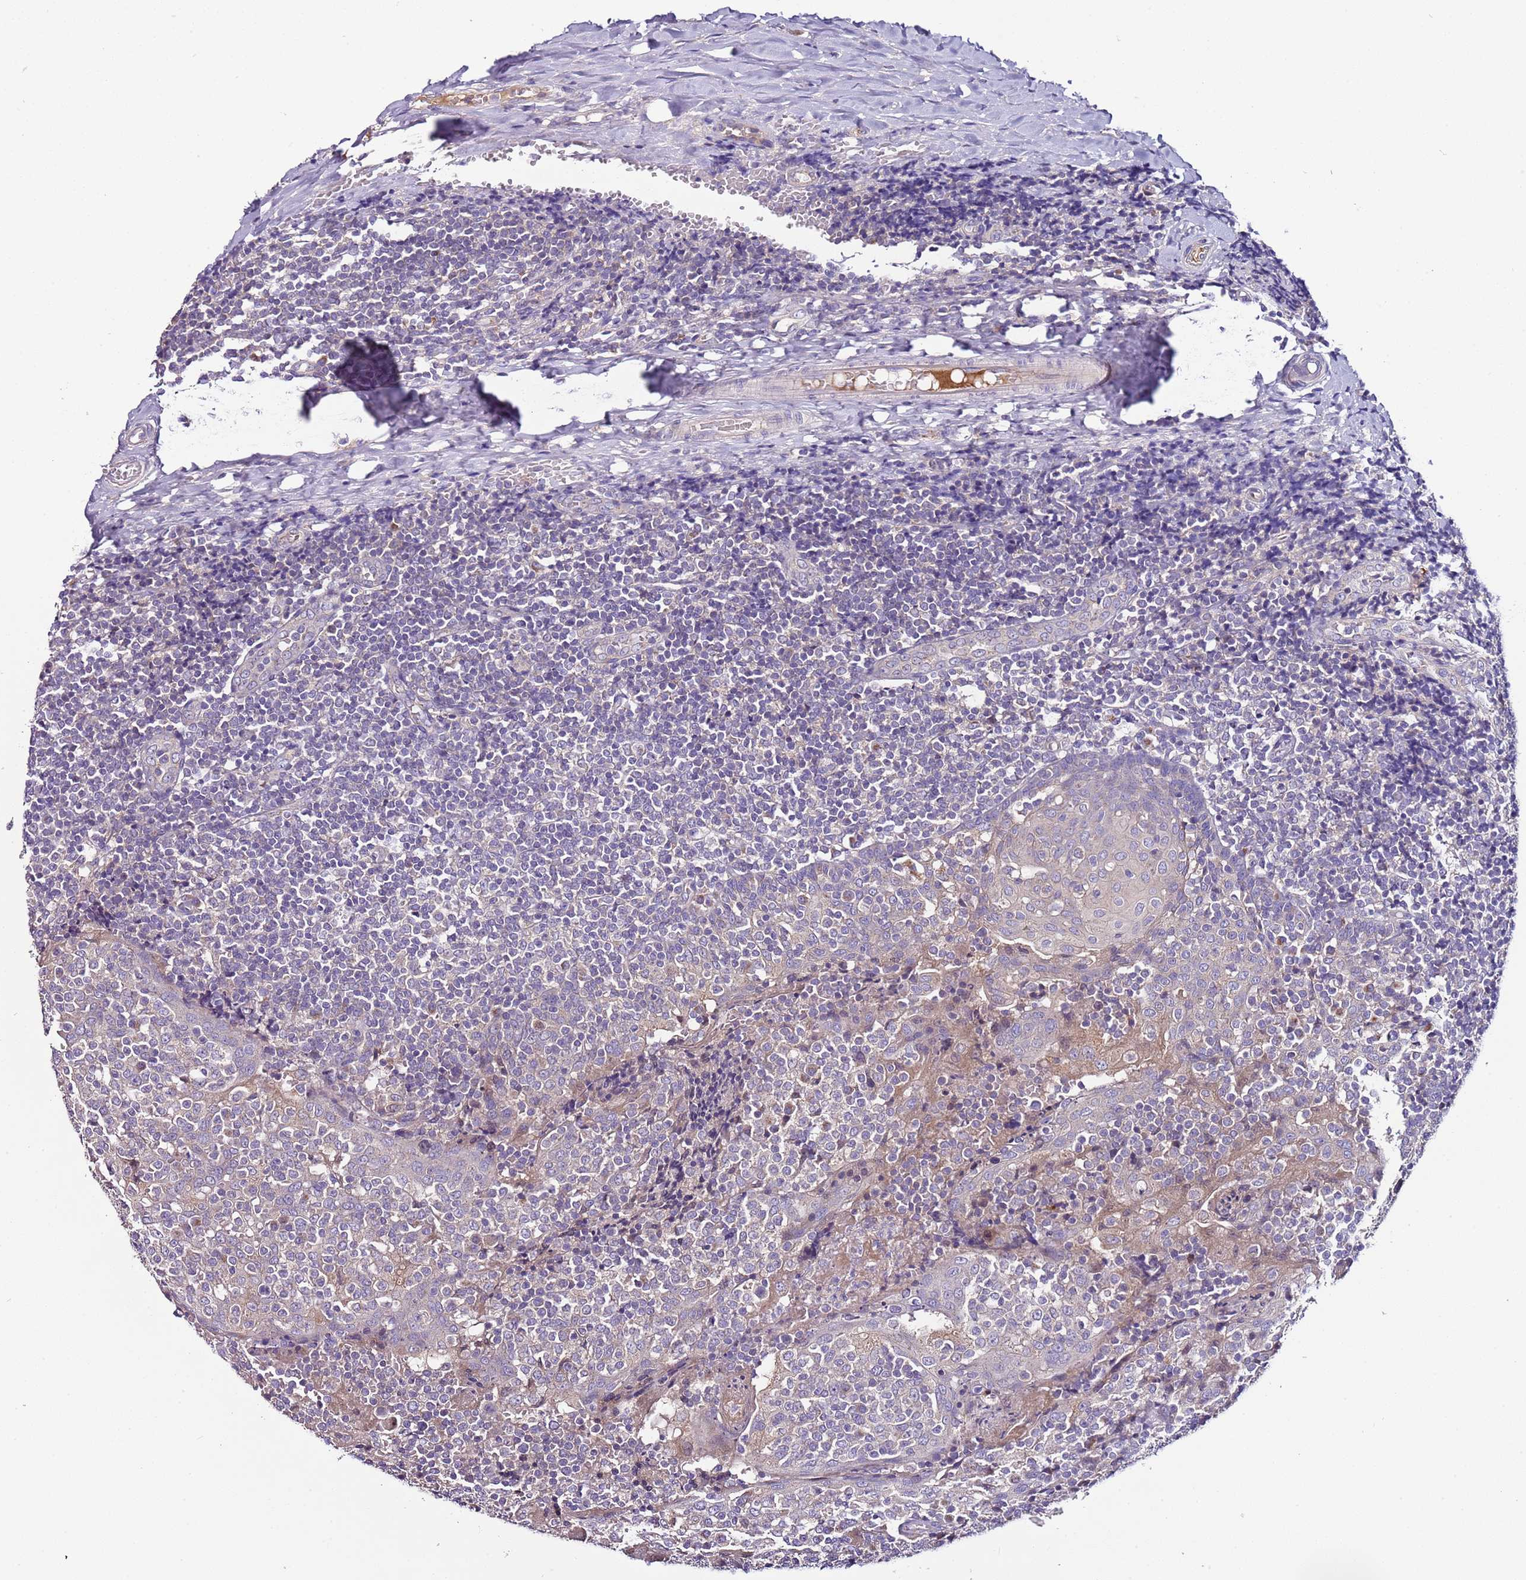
{"staining": {"intensity": "negative", "quantity": "none", "location": "none"}, "tissue": "tonsil", "cell_type": "Germinal center cells", "image_type": "normal", "snomed": [{"axis": "morphology", "description": "Normal tissue, NOS"}, {"axis": "topography", "description": "Tonsil"}], "caption": "IHC photomicrograph of normal human tonsil stained for a protein (brown), which demonstrates no staining in germinal center cells.", "gene": "FAM20A", "patient": {"sex": "female", "age": 19}}